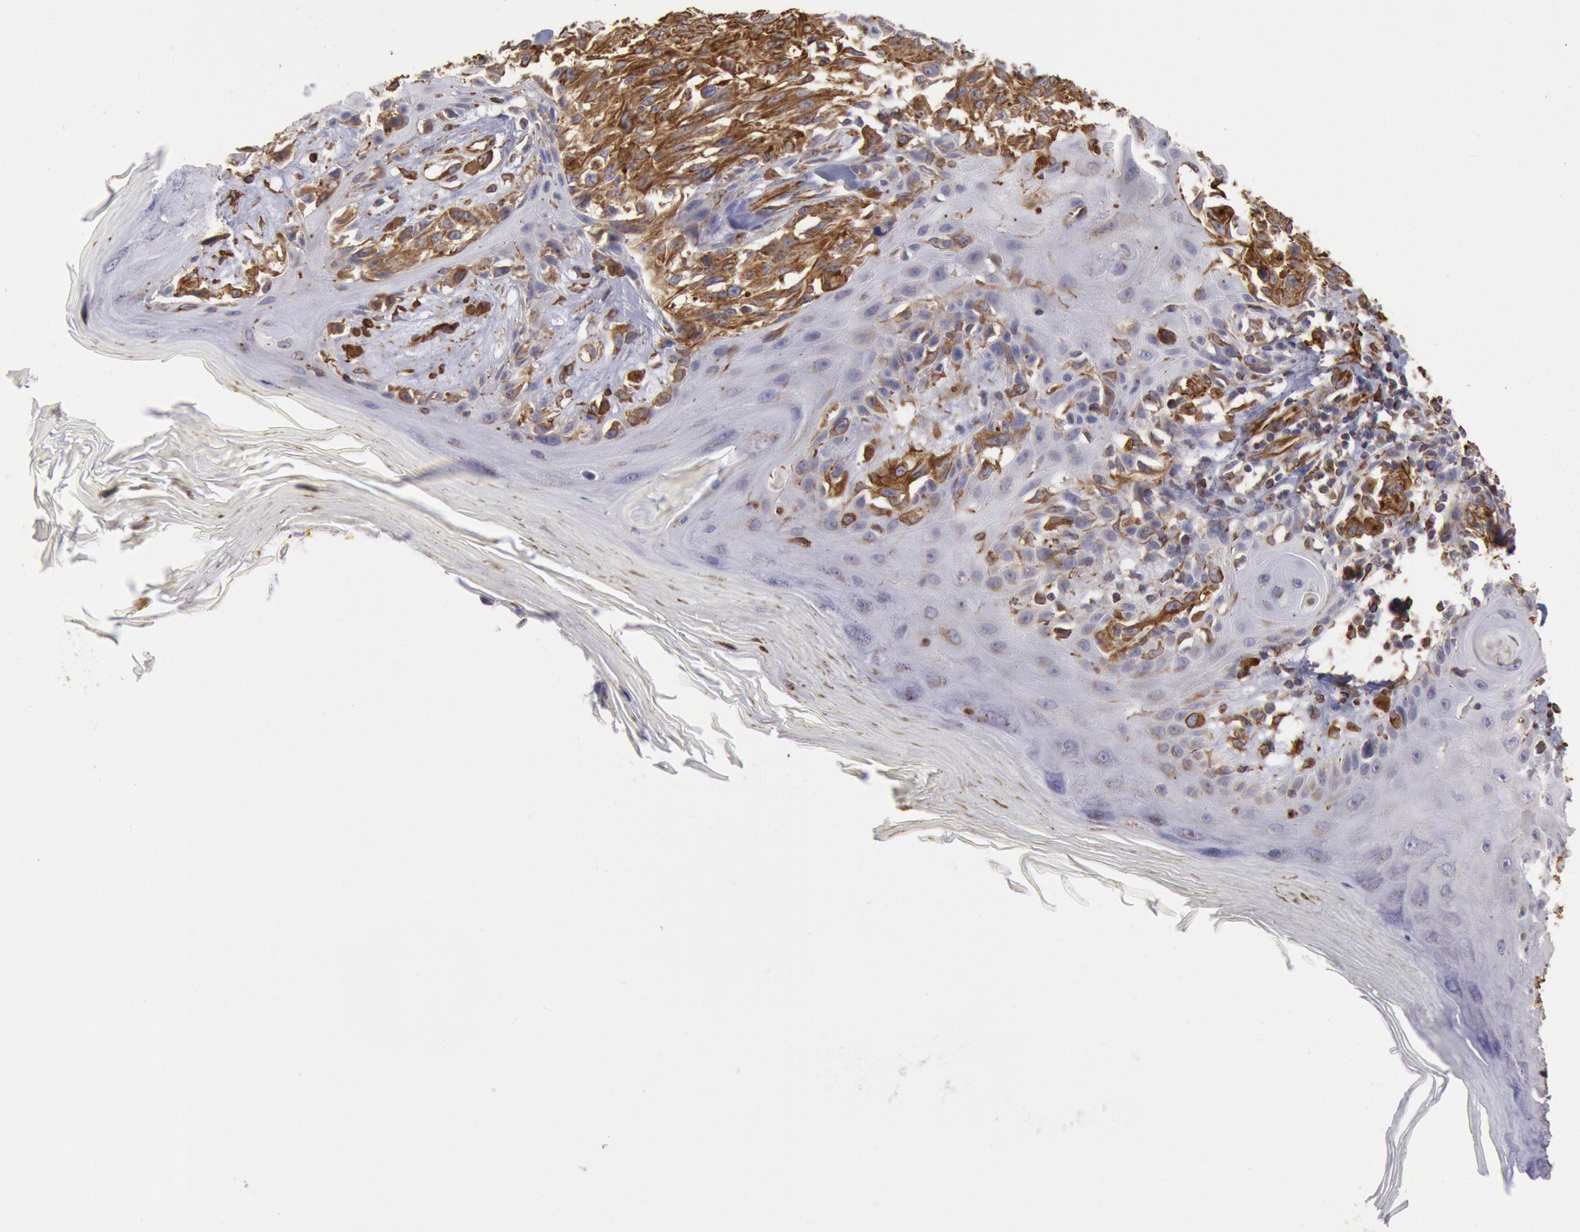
{"staining": {"intensity": "moderate", "quantity": "25%-75%", "location": "cytoplasmic/membranous"}, "tissue": "melanoma", "cell_type": "Tumor cells", "image_type": "cancer", "snomed": [{"axis": "morphology", "description": "Malignant melanoma, NOS"}, {"axis": "topography", "description": "Skin"}], "caption": "Protein expression analysis of melanoma exhibits moderate cytoplasmic/membranous positivity in approximately 25%-75% of tumor cells.", "gene": "RNF139", "patient": {"sex": "female", "age": 77}}